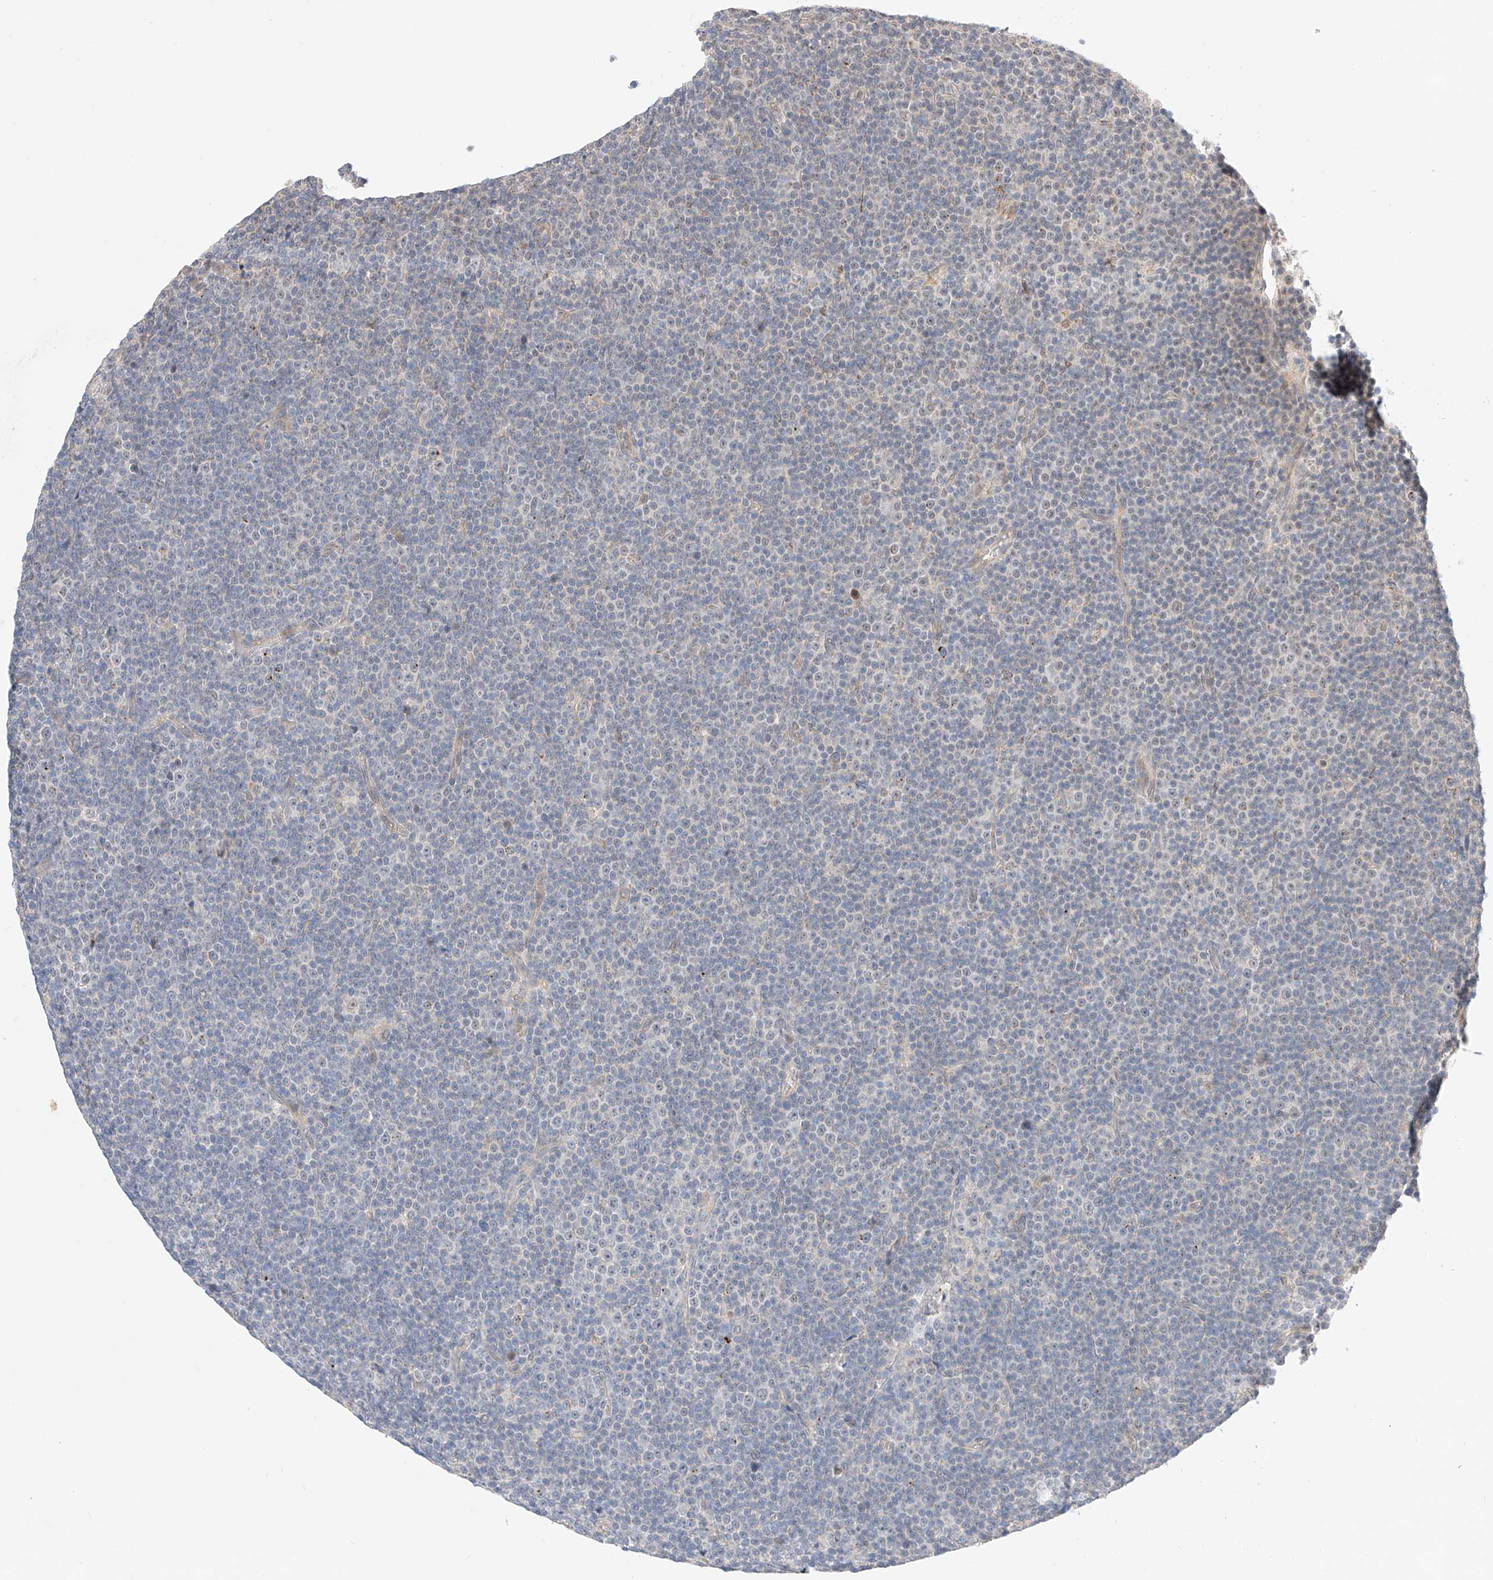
{"staining": {"intensity": "negative", "quantity": "none", "location": "none"}, "tissue": "lymphoma", "cell_type": "Tumor cells", "image_type": "cancer", "snomed": [{"axis": "morphology", "description": "Malignant lymphoma, non-Hodgkin's type, Low grade"}, {"axis": "topography", "description": "Lymph node"}], "caption": "Immunohistochemistry (IHC) of human low-grade malignant lymphoma, non-Hodgkin's type shows no positivity in tumor cells.", "gene": "IL22RA2", "patient": {"sex": "female", "age": 67}}